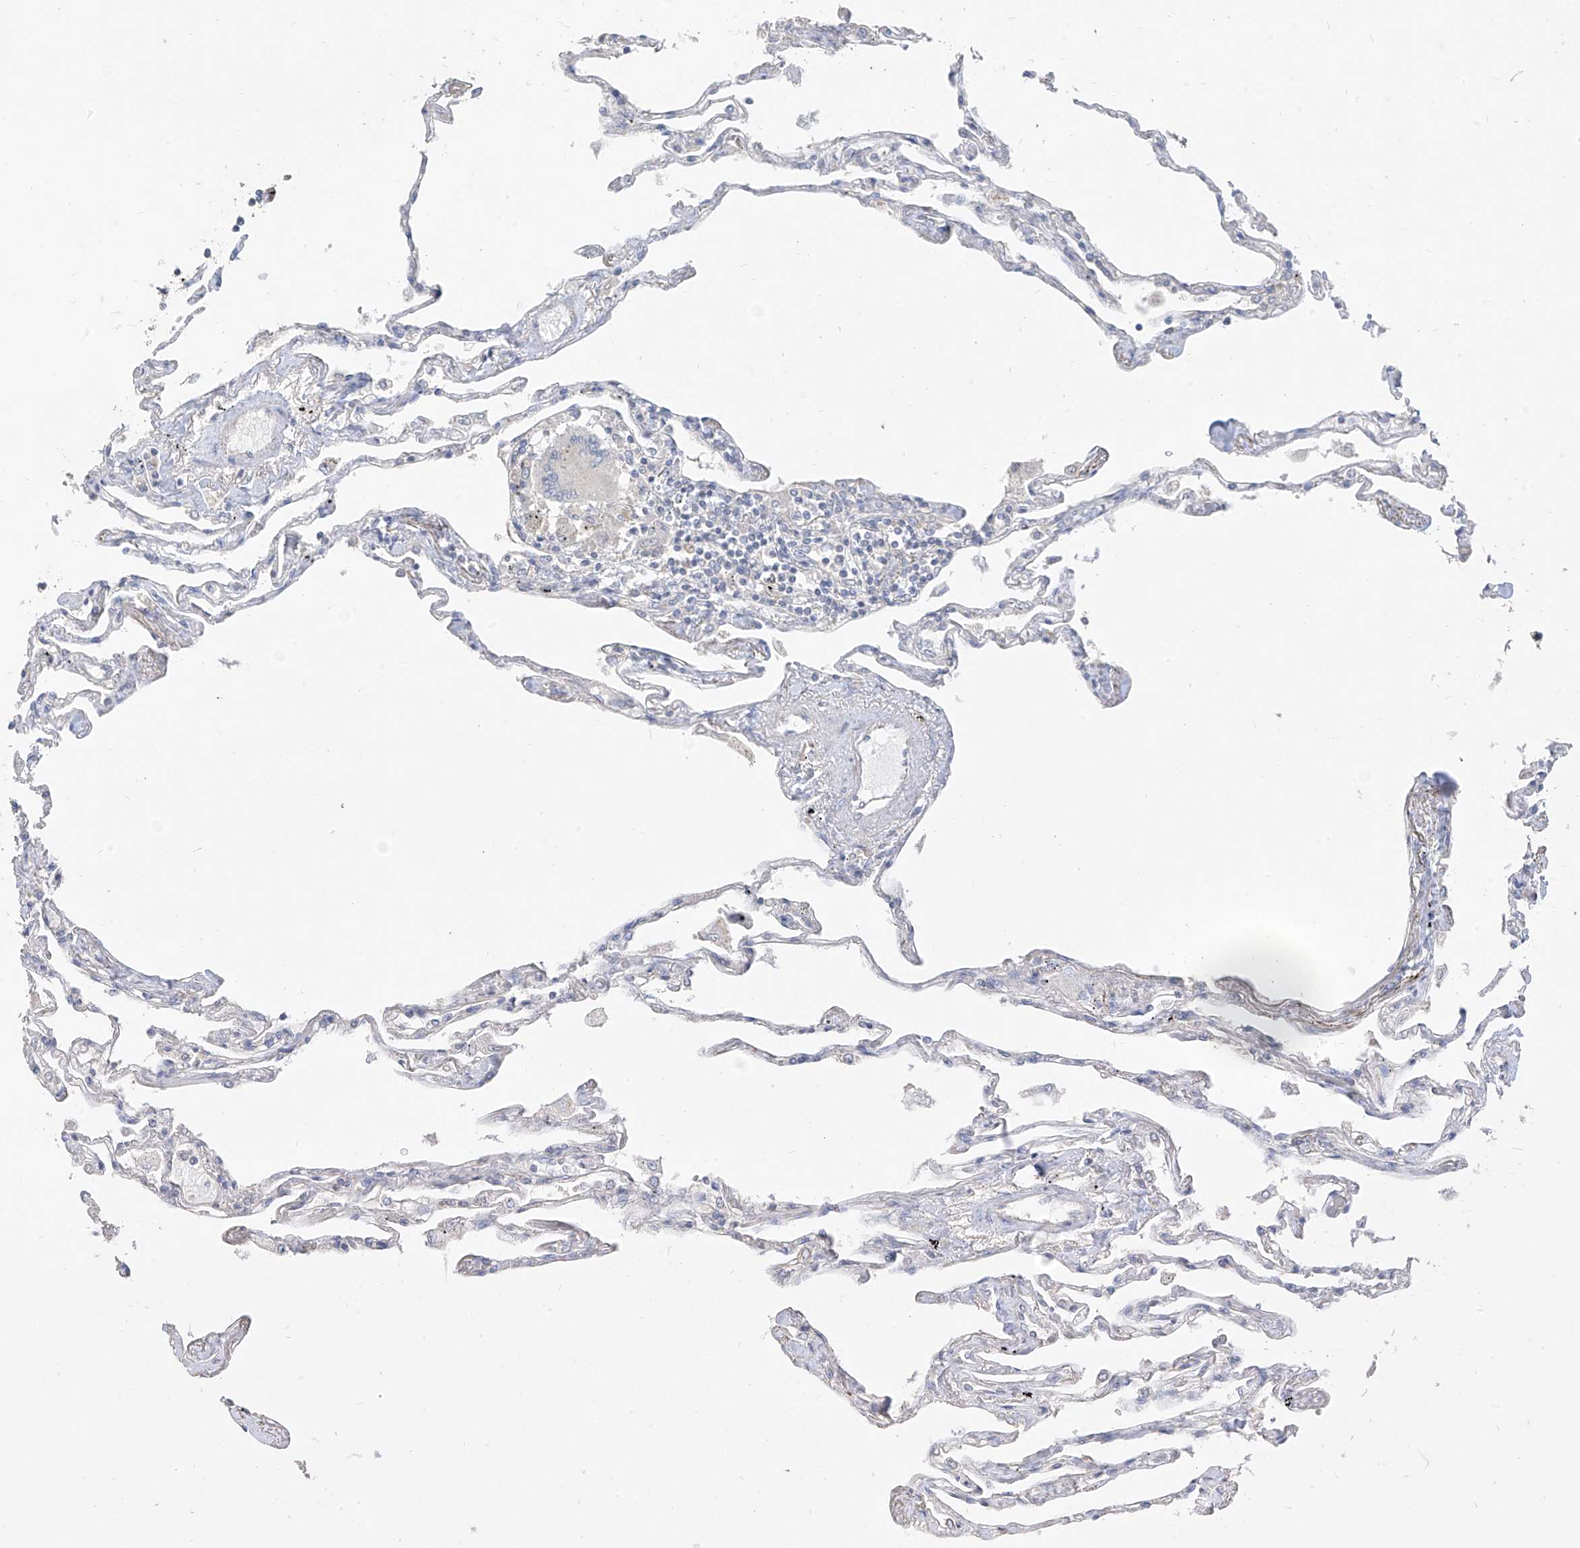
{"staining": {"intensity": "negative", "quantity": "none", "location": "none"}, "tissue": "lung", "cell_type": "Alveolar cells", "image_type": "normal", "snomed": [{"axis": "morphology", "description": "Normal tissue, NOS"}, {"axis": "topography", "description": "Lung"}], "caption": "An immunohistochemistry (IHC) photomicrograph of benign lung is shown. There is no staining in alveolar cells of lung. Nuclei are stained in blue.", "gene": "ZZEF1", "patient": {"sex": "female", "age": 67}}